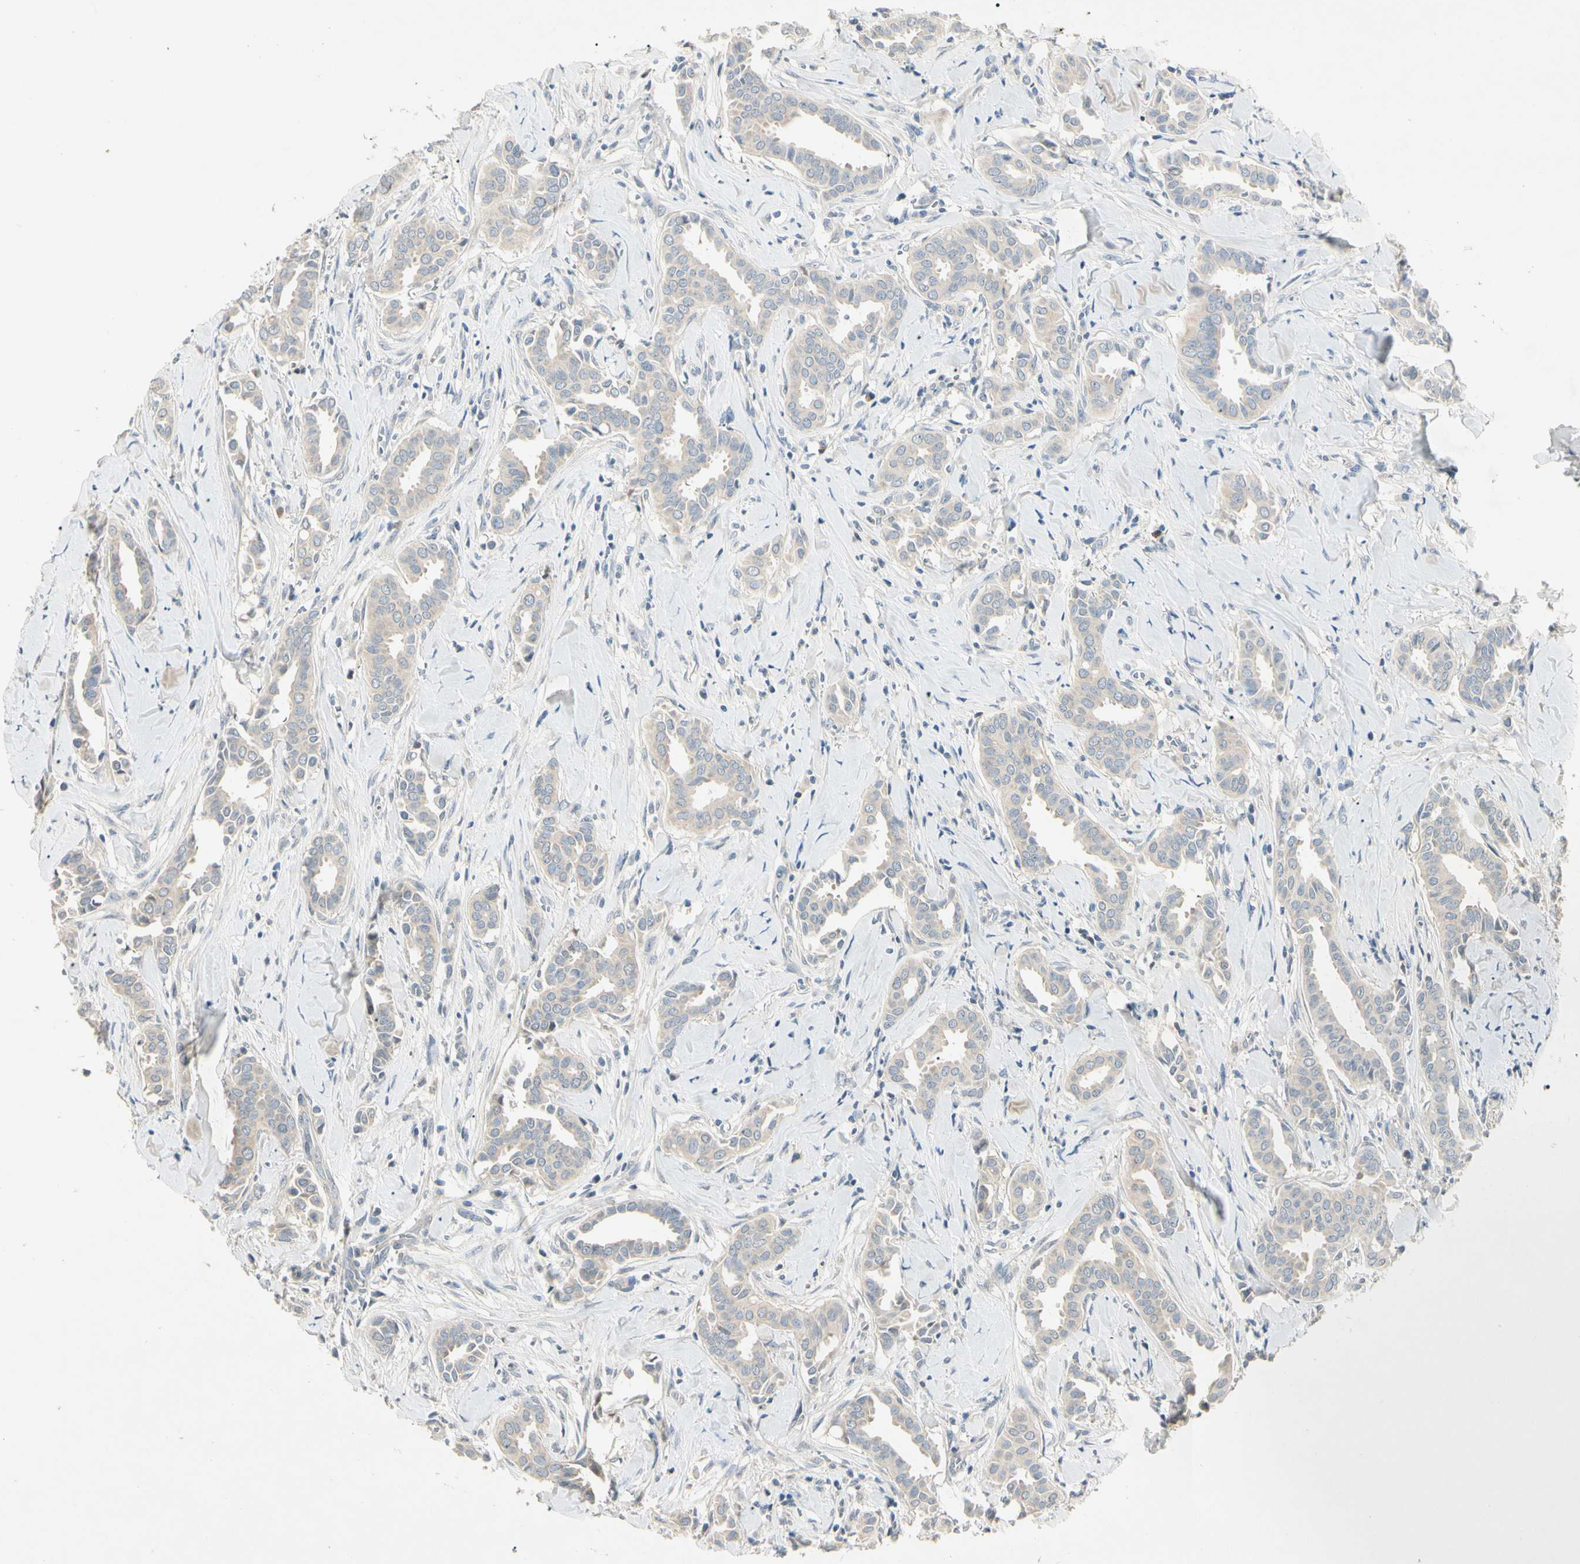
{"staining": {"intensity": "weak", "quantity": "<25%", "location": "cytoplasmic/membranous"}, "tissue": "head and neck cancer", "cell_type": "Tumor cells", "image_type": "cancer", "snomed": [{"axis": "morphology", "description": "Adenocarcinoma, NOS"}, {"axis": "topography", "description": "Salivary gland"}, {"axis": "topography", "description": "Head-Neck"}], "caption": "An immunohistochemistry image of head and neck adenocarcinoma is shown. There is no staining in tumor cells of head and neck adenocarcinoma.", "gene": "PRSS21", "patient": {"sex": "female", "age": 59}}